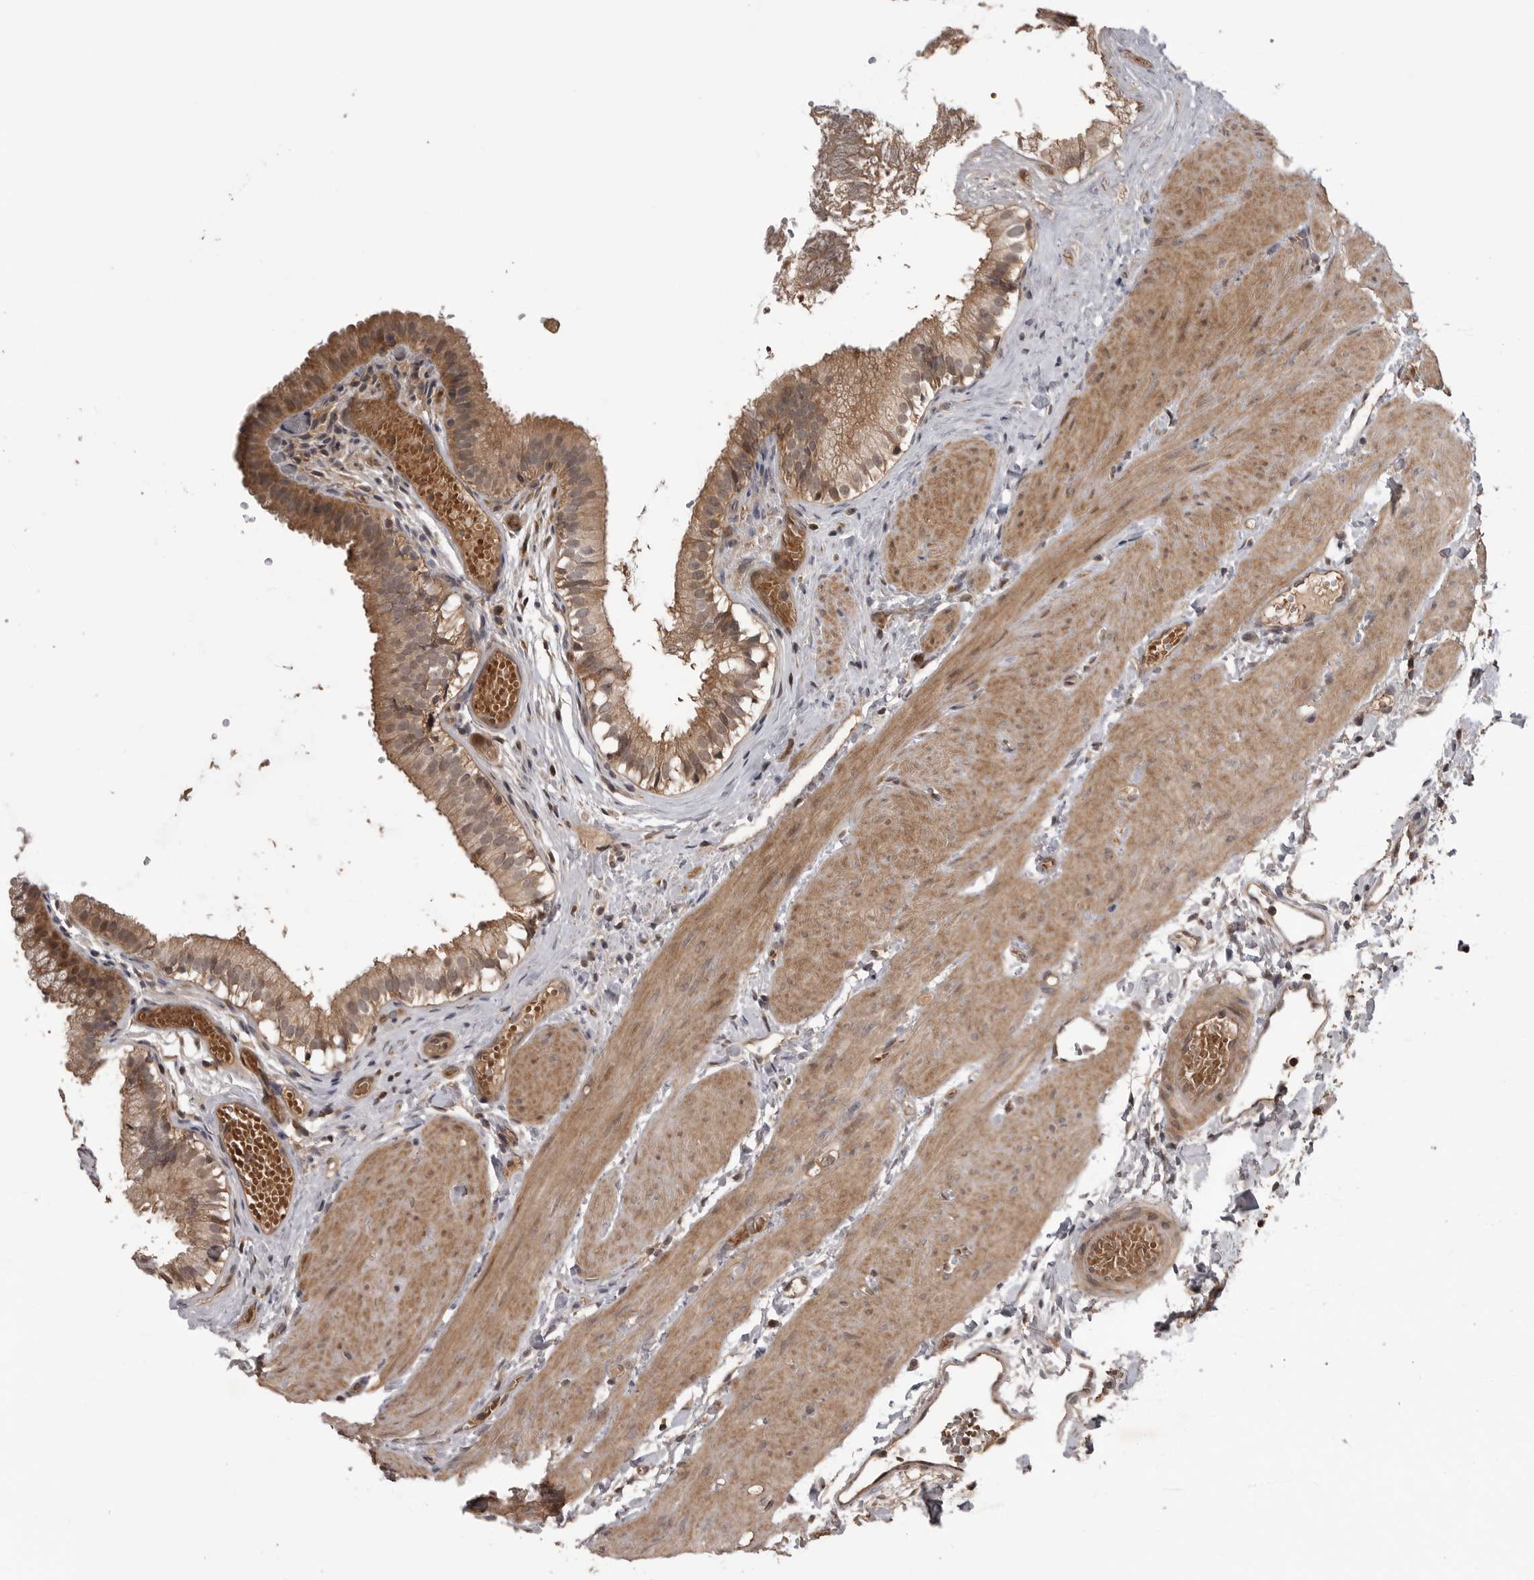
{"staining": {"intensity": "moderate", "quantity": ">75%", "location": "cytoplasmic/membranous,nuclear"}, "tissue": "gallbladder", "cell_type": "Glandular cells", "image_type": "normal", "snomed": [{"axis": "morphology", "description": "Normal tissue, NOS"}, {"axis": "topography", "description": "Gallbladder"}], "caption": "Immunohistochemical staining of normal gallbladder reveals medium levels of moderate cytoplasmic/membranous,nuclear expression in approximately >75% of glandular cells.", "gene": "AKAP7", "patient": {"sex": "female", "age": 26}}